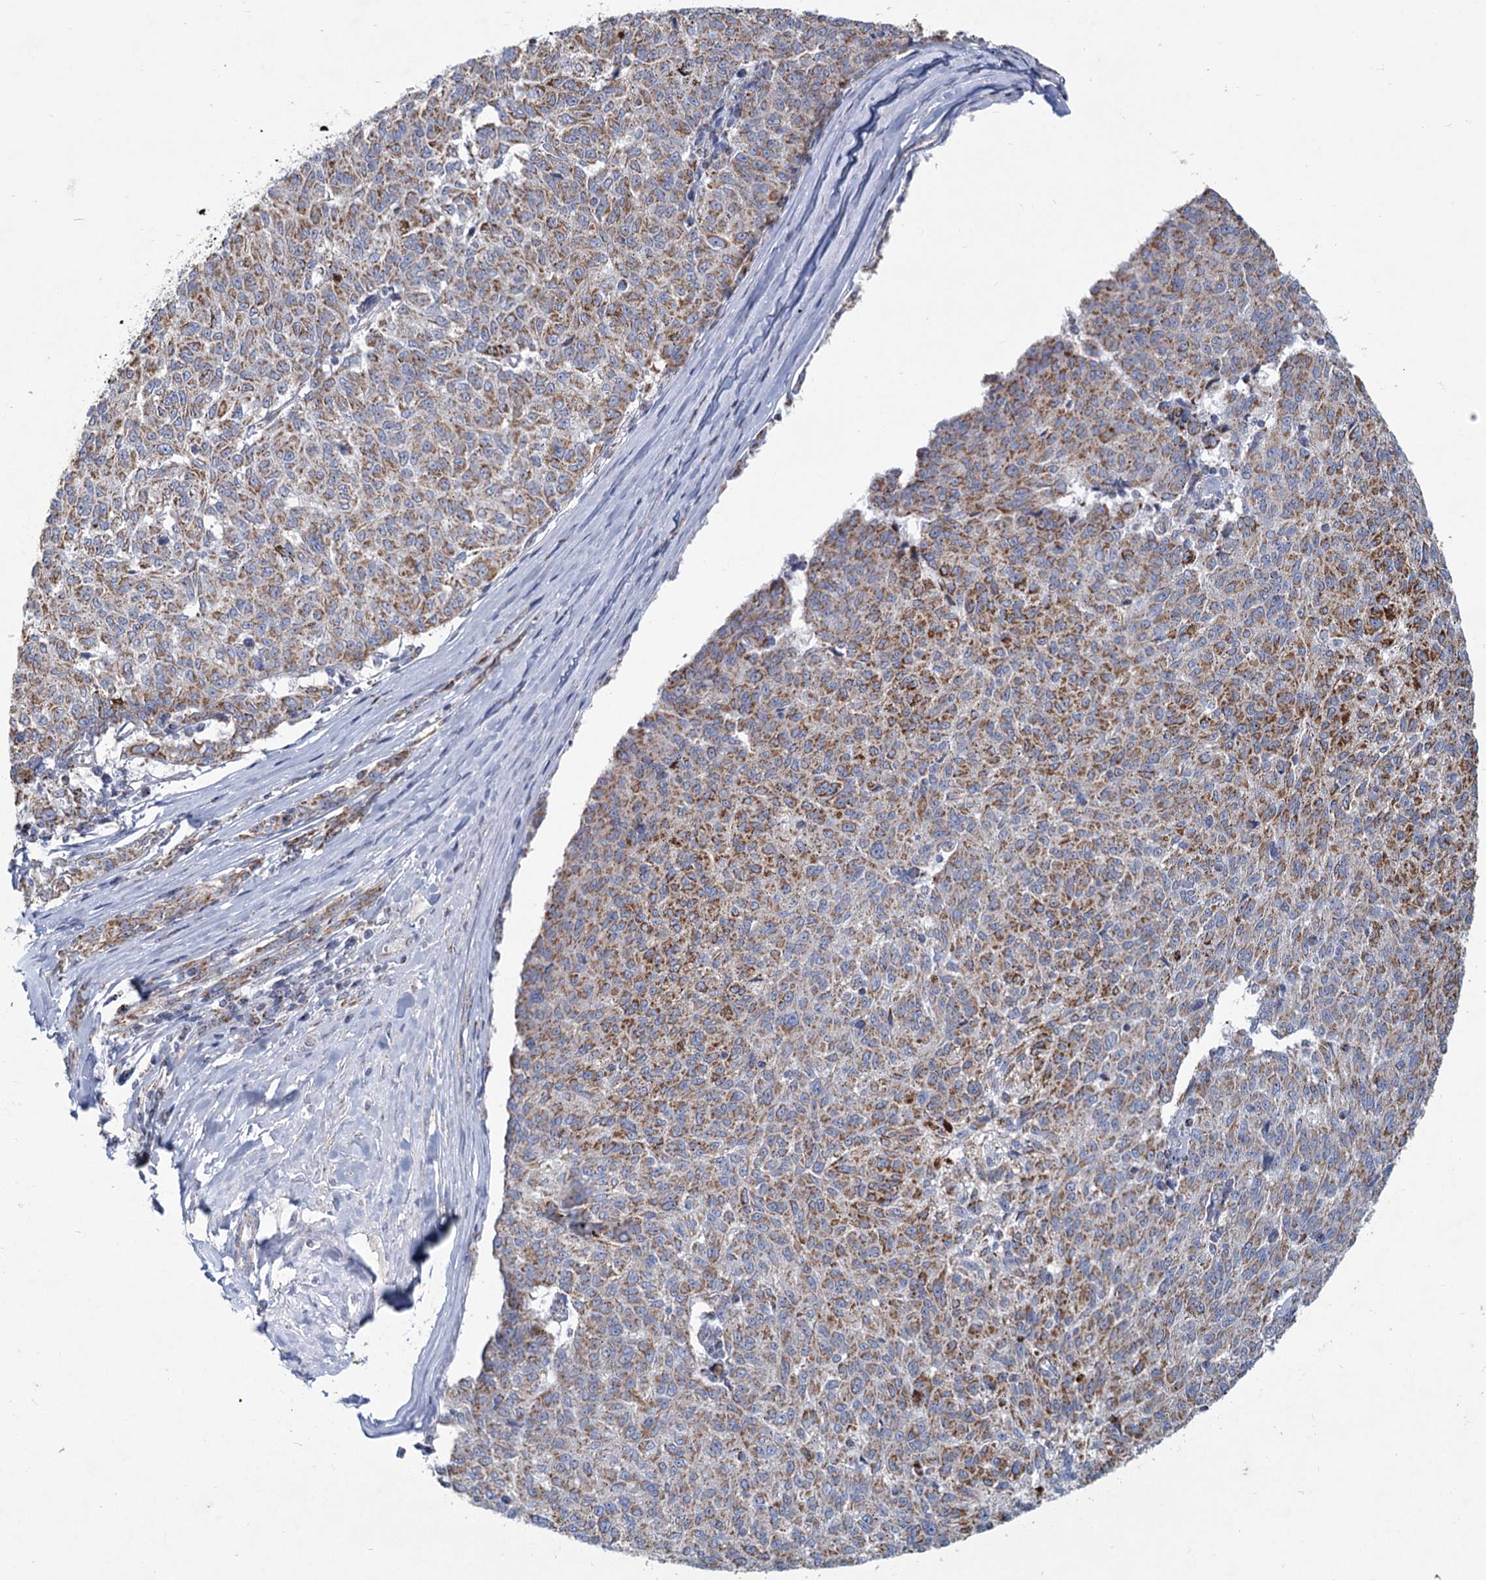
{"staining": {"intensity": "moderate", "quantity": ">75%", "location": "cytoplasmic/membranous"}, "tissue": "melanoma", "cell_type": "Tumor cells", "image_type": "cancer", "snomed": [{"axis": "morphology", "description": "Malignant melanoma, NOS"}, {"axis": "topography", "description": "Skin"}], "caption": "Melanoma stained with a brown dye demonstrates moderate cytoplasmic/membranous positive expression in about >75% of tumor cells.", "gene": "NDUFC2", "patient": {"sex": "female", "age": 72}}